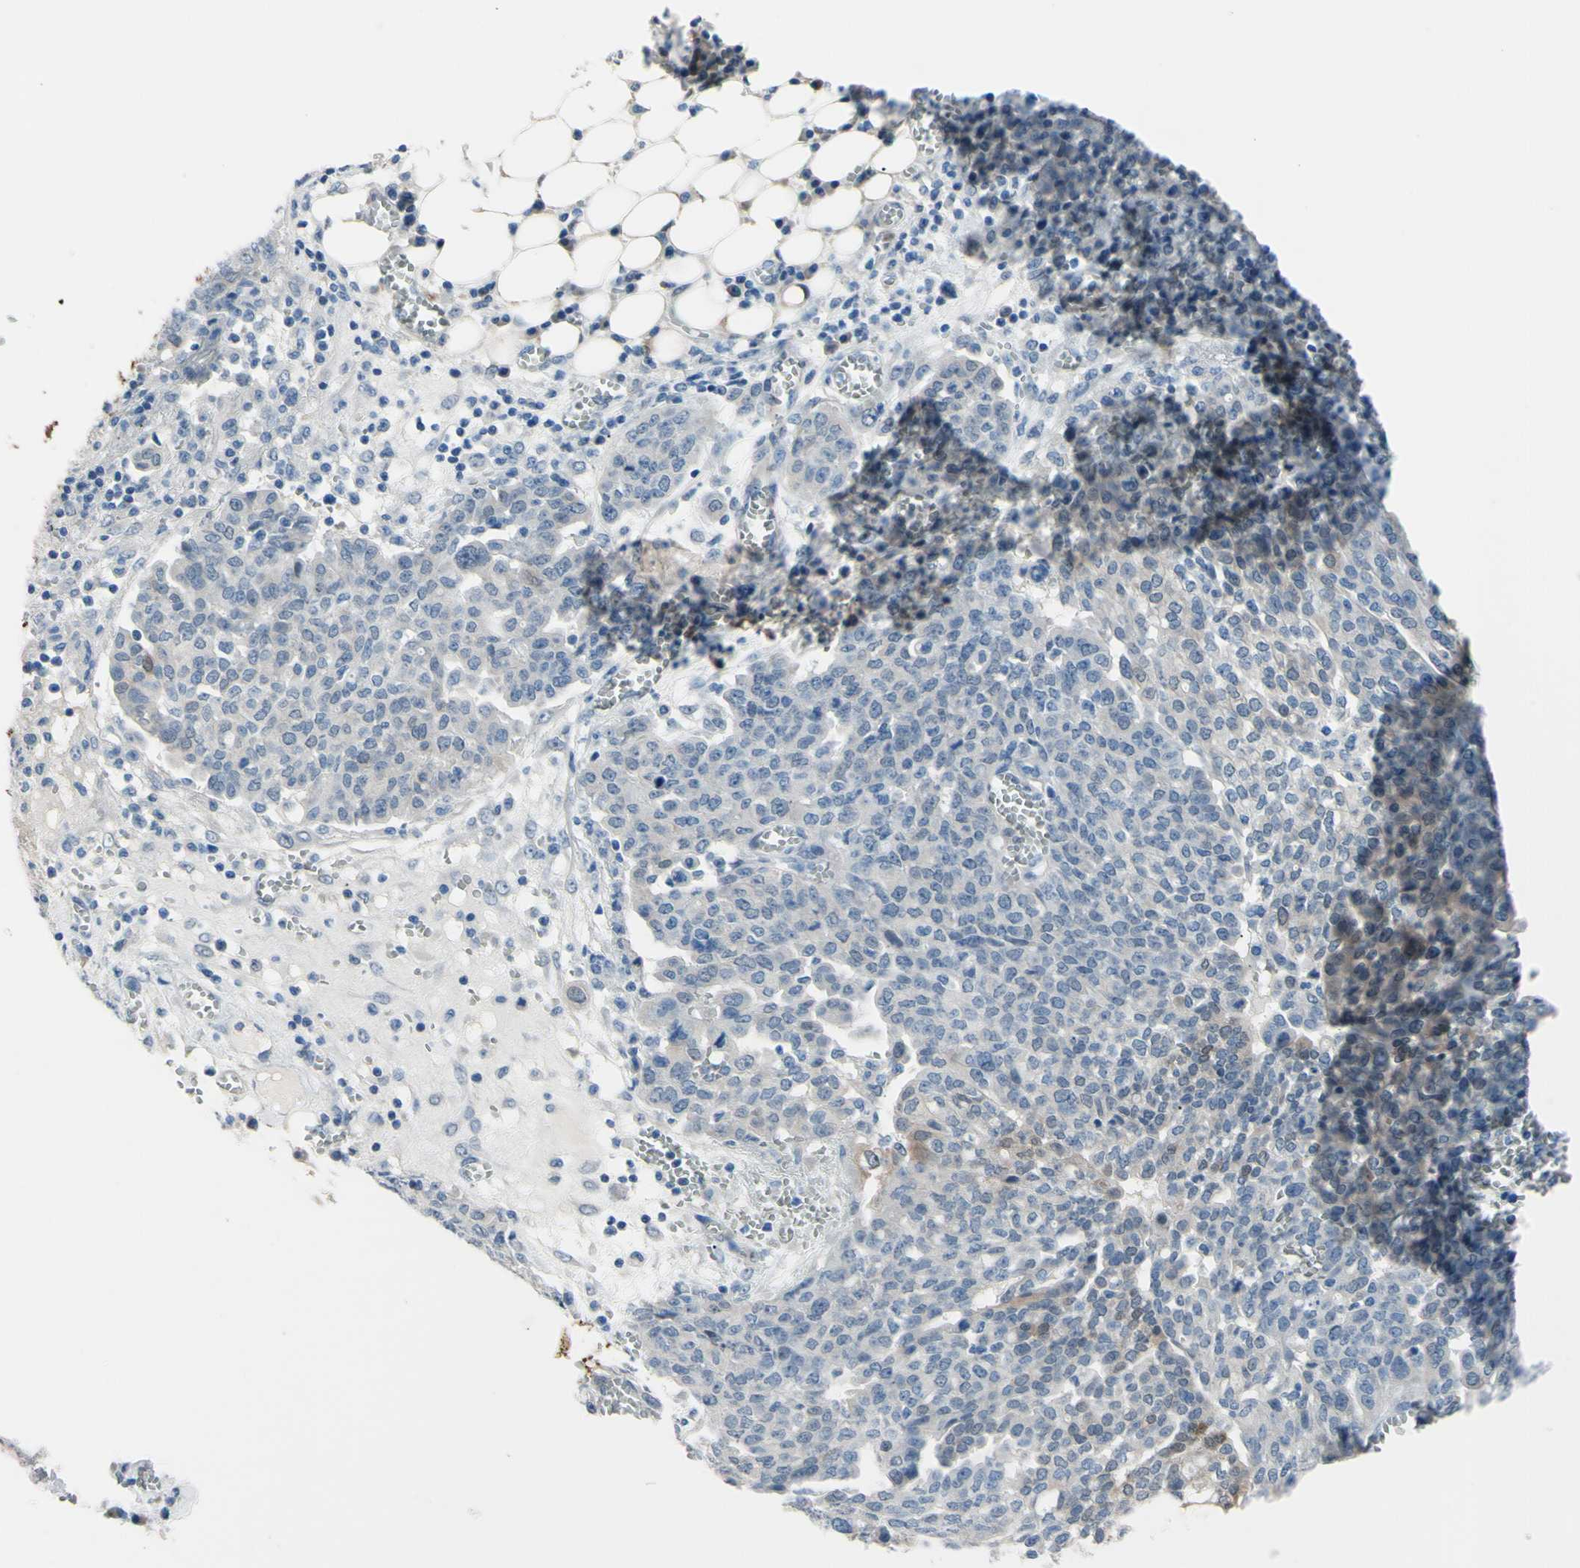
{"staining": {"intensity": "weak", "quantity": "<25%", "location": "cytoplasmic/membranous"}, "tissue": "ovarian cancer", "cell_type": "Tumor cells", "image_type": "cancer", "snomed": [{"axis": "morphology", "description": "Cystadenocarcinoma, serous, NOS"}, {"axis": "topography", "description": "Soft tissue"}, {"axis": "topography", "description": "Ovary"}], "caption": "The image displays no staining of tumor cells in ovarian cancer.", "gene": "NOL3", "patient": {"sex": "female", "age": 57}}